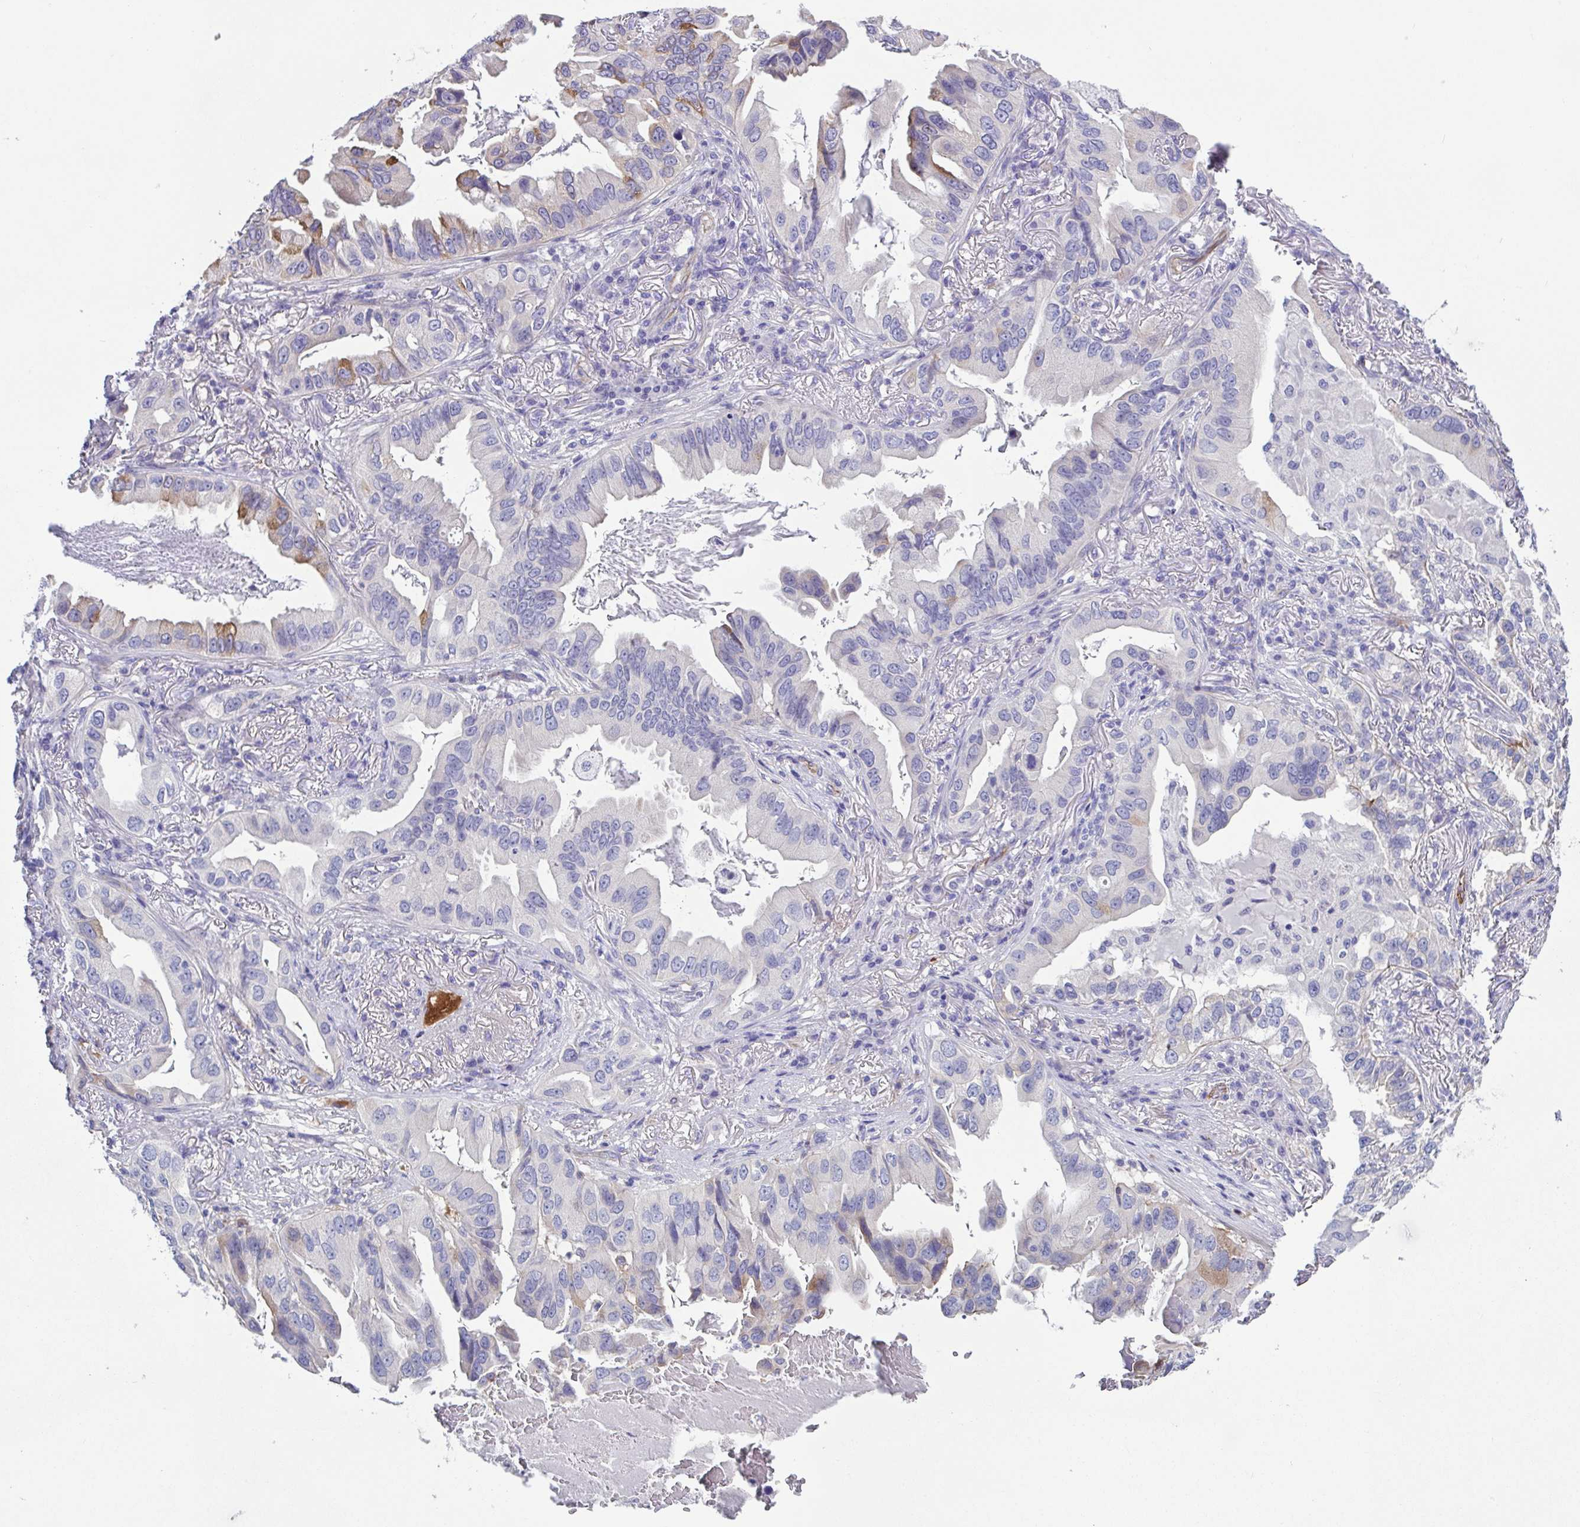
{"staining": {"intensity": "moderate", "quantity": "<25%", "location": "cytoplasmic/membranous"}, "tissue": "lung cancer", "cell_type": "Tumor cells", "image_type": "cancer", "snomed": [{"axis": "morphology", "description": "Adenocarcinoma, NOS"}, {"axis": "topography", "description": "Lung"}], "caption": "The photomicrograph displays staining of lung cancer (adenocarcinoma), revealing moderate cytoplasmic/membranous protein positivity (brown color) within tumor cells. (Brightfield microscopy of DAB IHC at high magnification).", "gene": "ZNF813", "patient": {"sex": "female", "age": 69}}